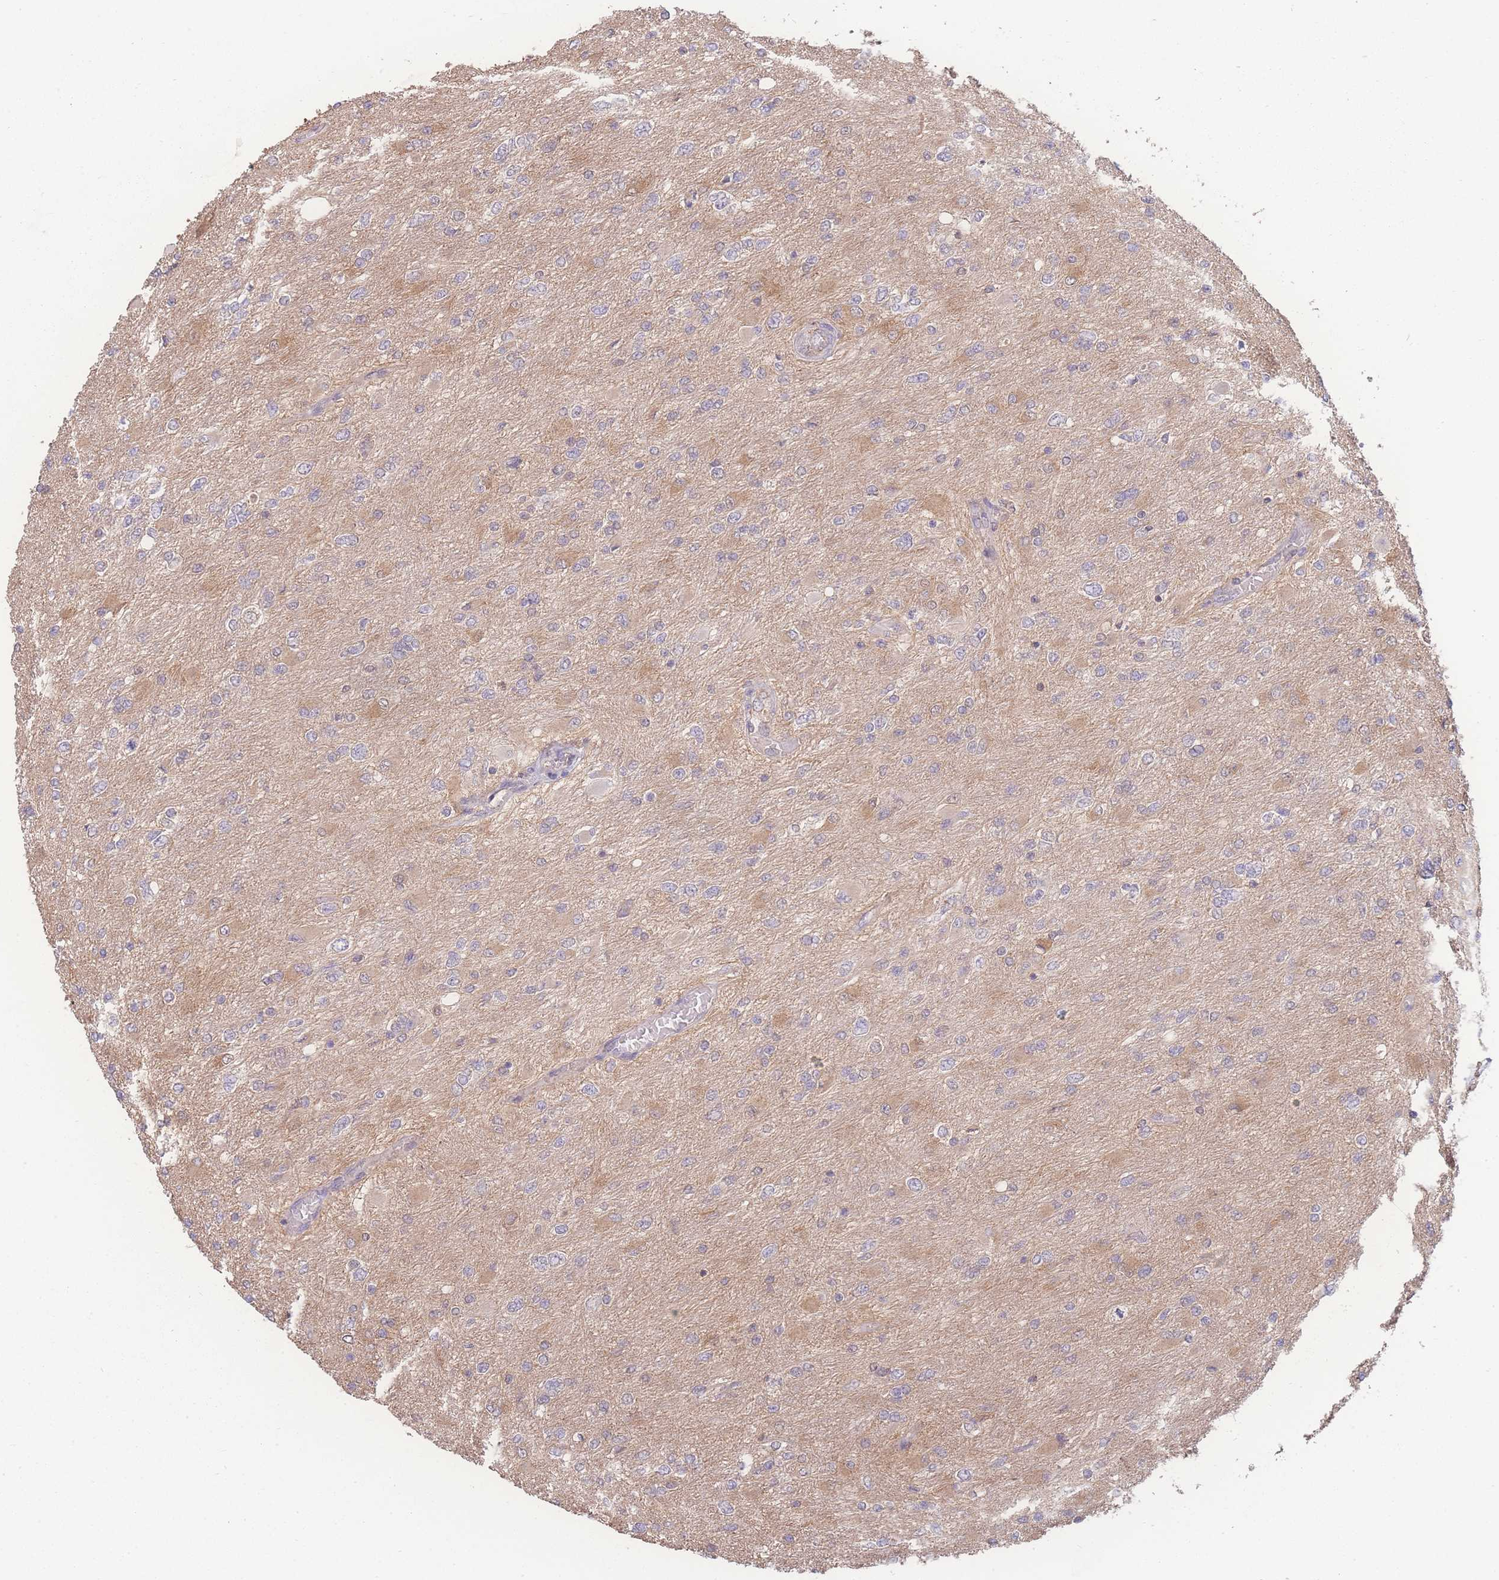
{"staining": {"intensity": "negative", "quantity": "none", "location": "none"}, "tissue": "glioma", "cell_type": "Tumor cells", "image_type": "cancer", "snomed": [{"axis": "morphology", "description": "Glioma, malignant, High grade"}, {"axis": "topography", "description": "Cerebral cortex"}], "caption": "Glioma was stained to show a protein in brown. There is no significant positivity in tumor cells. Nuclei are stained in blue.", "gene": "GIPR", "patient": {"sex": "female", "age": 36}}